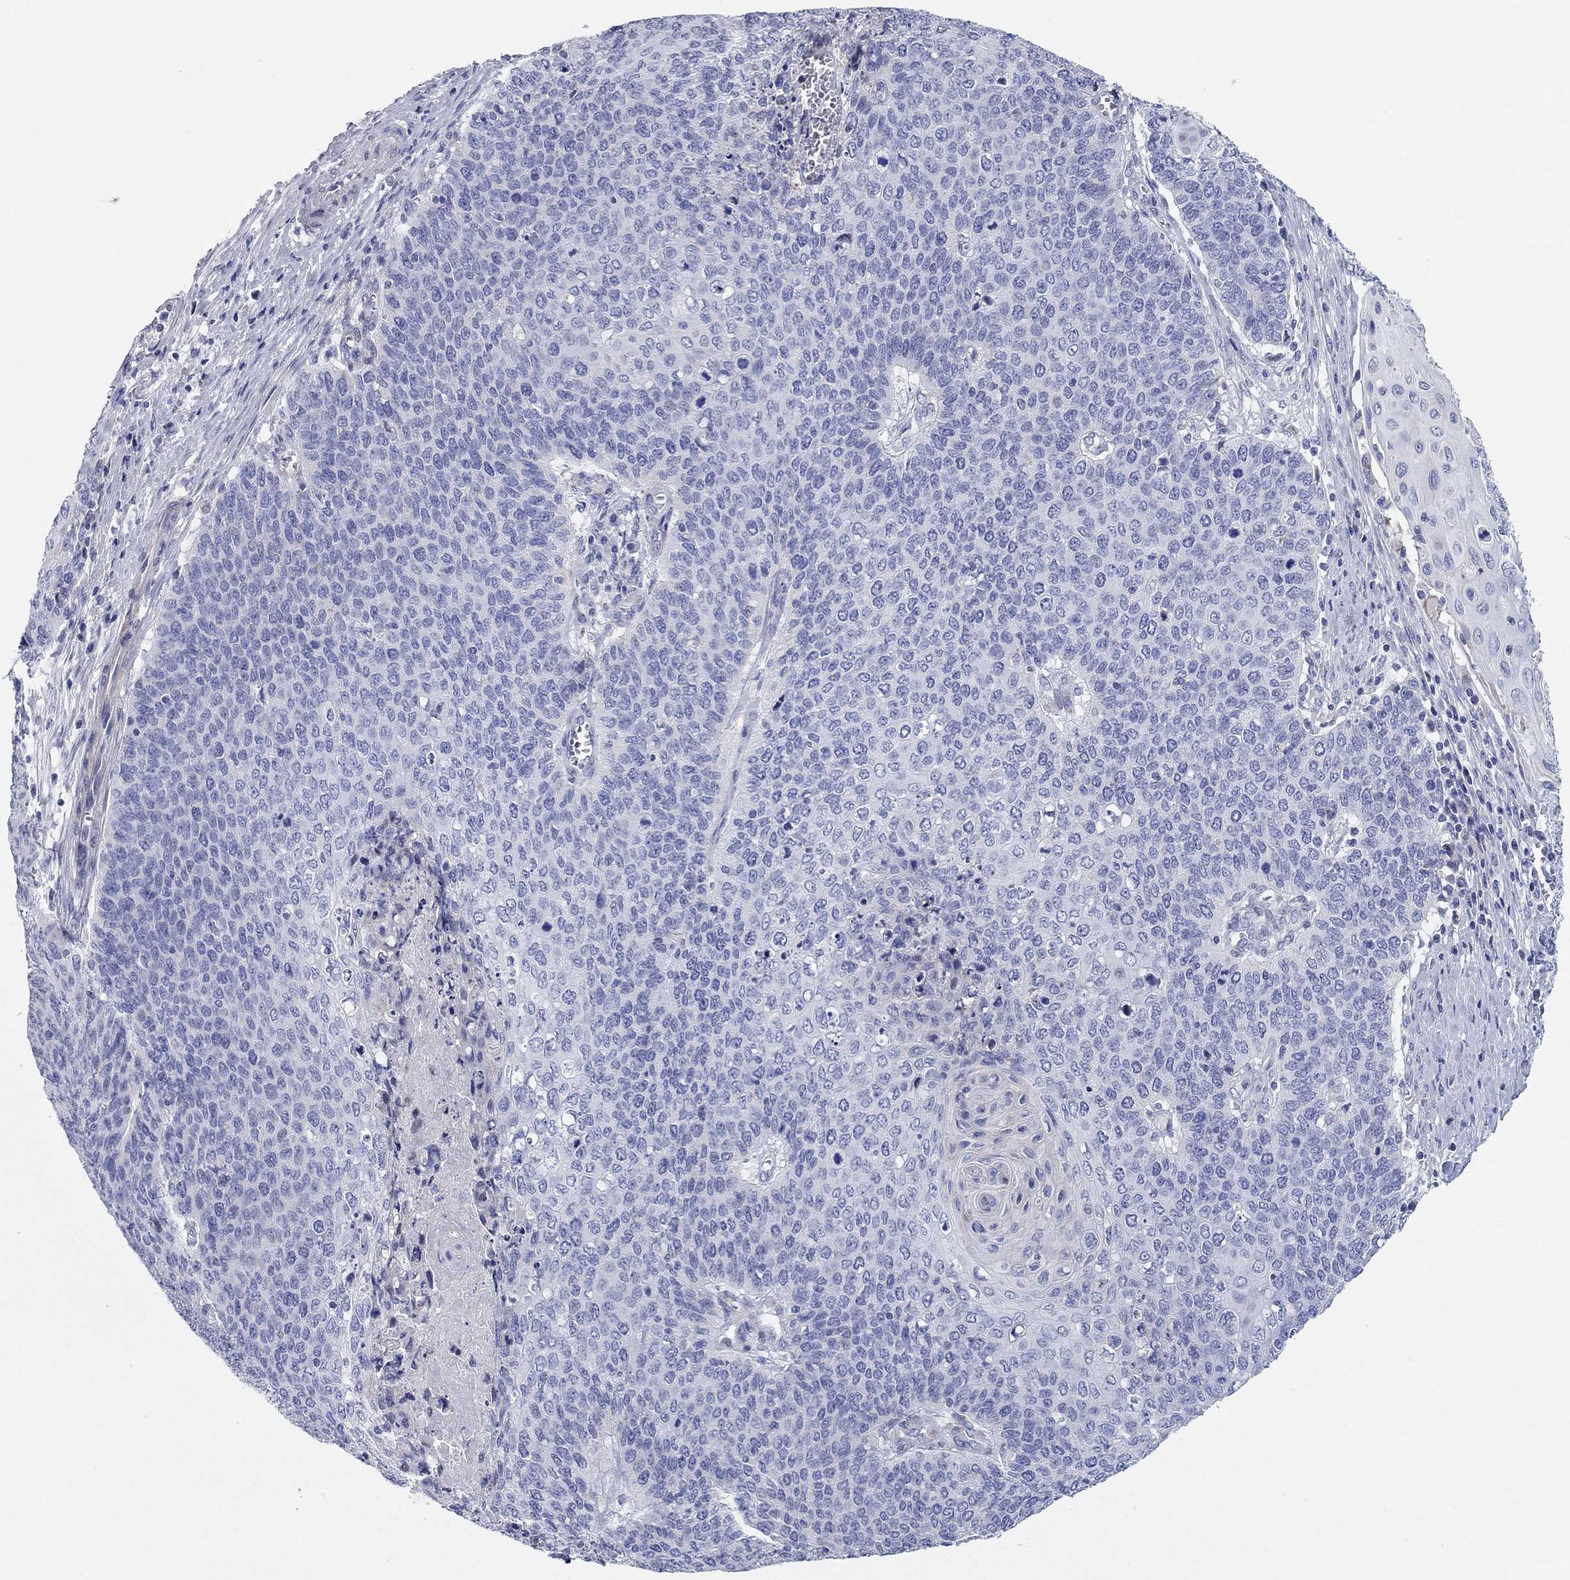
{"staining": {"intensity": "moderate", "quantity": "<25%", "location": "cytoplasmic/membranous"}, "tissue": "cervical cancer", "cell_type": "Tumor cells", "image_type": "cancer", "snomed": [{"axis": "morphology", "description": "Squamous cell carcinoma, NOS"}, {"axis": "topography", "description": "Cervix"}], "caption": "Cervical squamous cell carcinoma stained for a protein (brown) reveals moderate cytoplasmic/membranous positive positivity in approximately <25% of tumor cells.", "gene": "CHI3L2", "patient": {"sex": "female", "age": 39}}